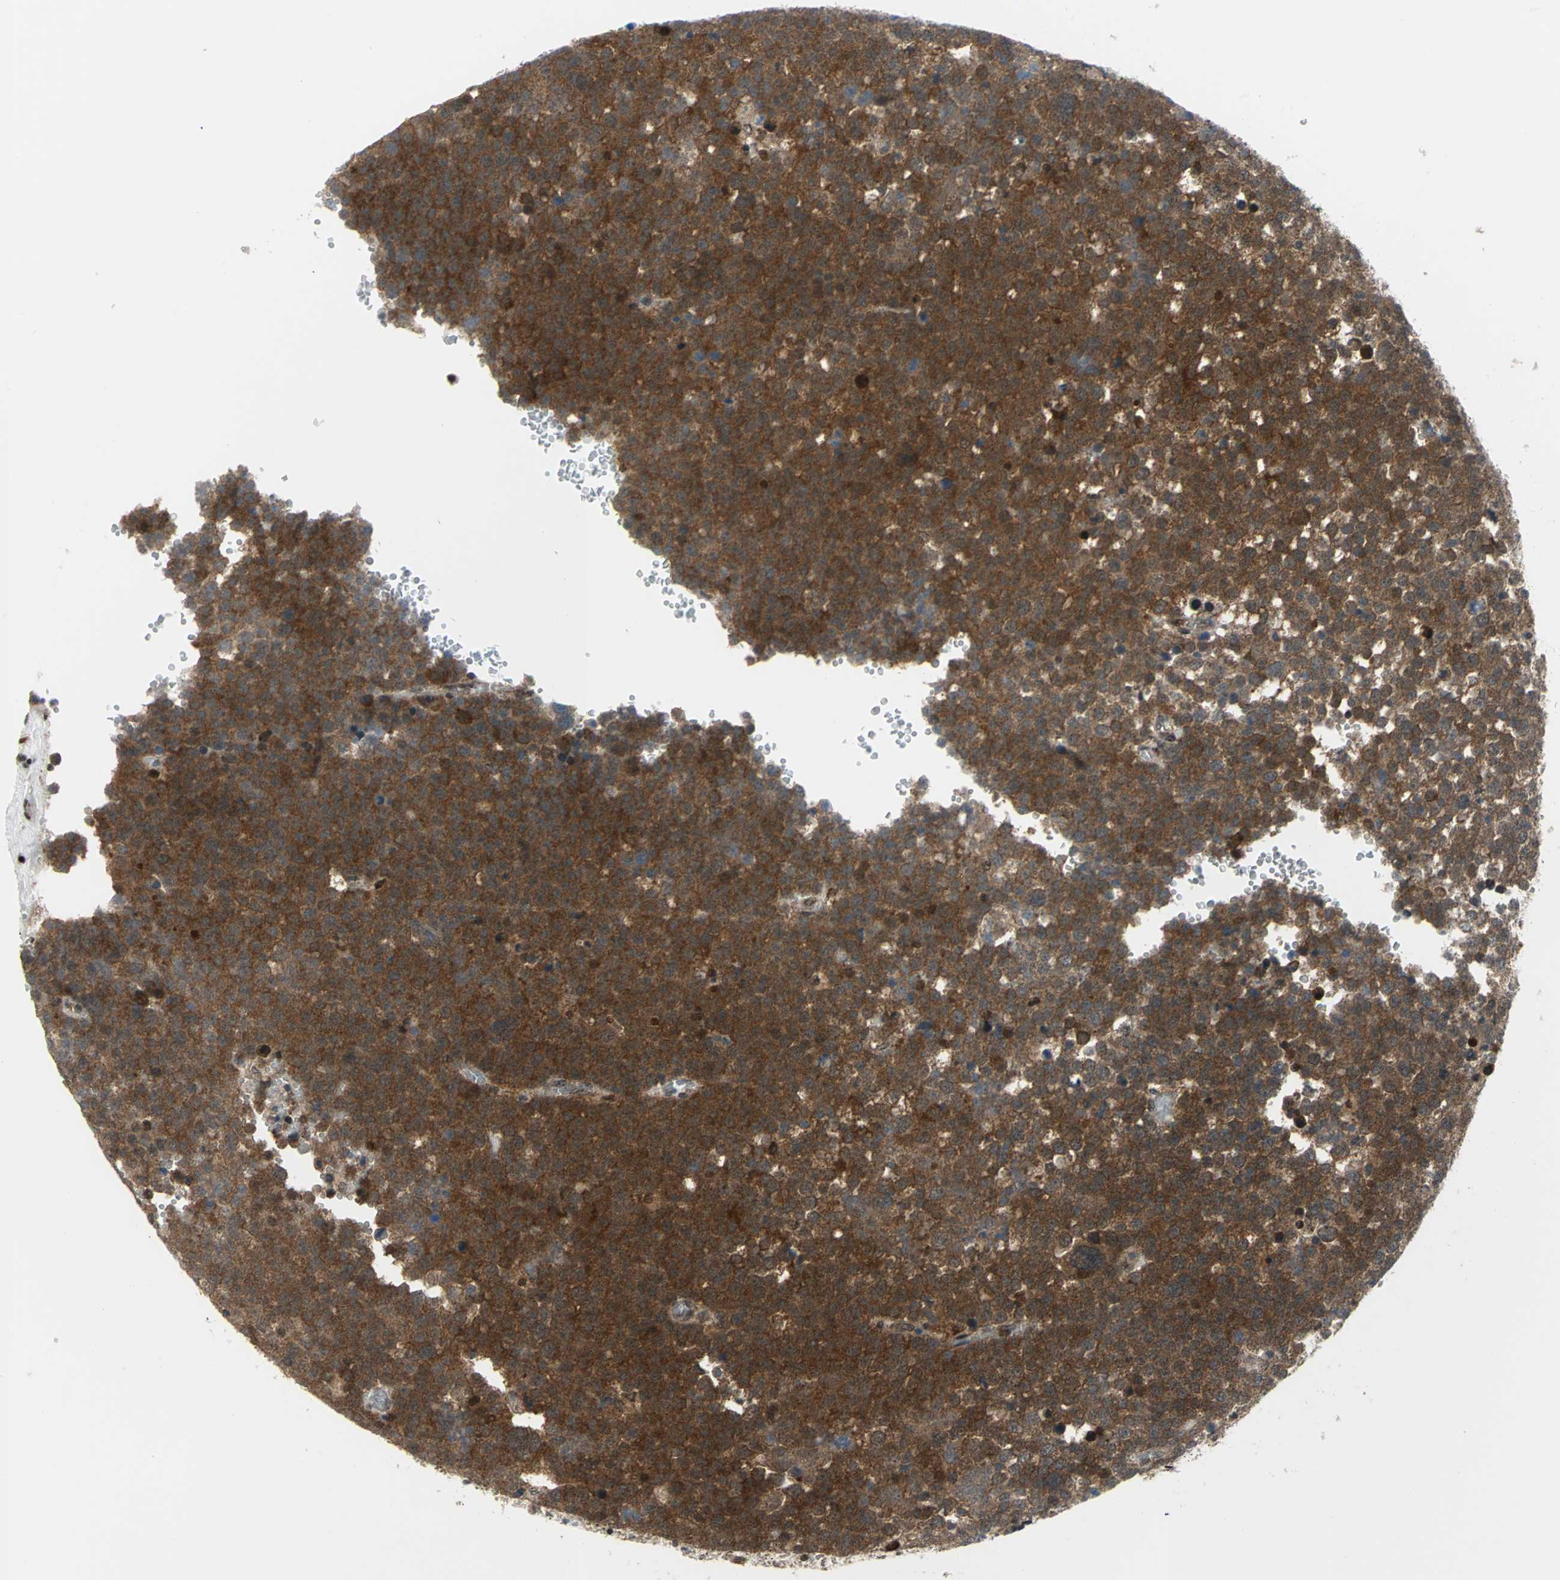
{"staining": {"intensity": "strong", "quantity": ">75%", "location": "cytoplasmic/membranous"}, "tissue": "testis cancer", "cell_type": "Tumor cells", "image_type": "cancer", "snomed": [{"axis": "morphology", "description": "Seminoma, NOS"}, {"axis": "topography", "description": "Testis"}], "caption": "The immunohistochemical stain highlights strong cytoplasmic/membranous expression in tumor cells of testis cancer (seminoma) tissue. (DAB = brown stain, brightfield microscopy at high magnification).", "gene": "PSMA4", "patient": {"sex": "male", "age": 71}}